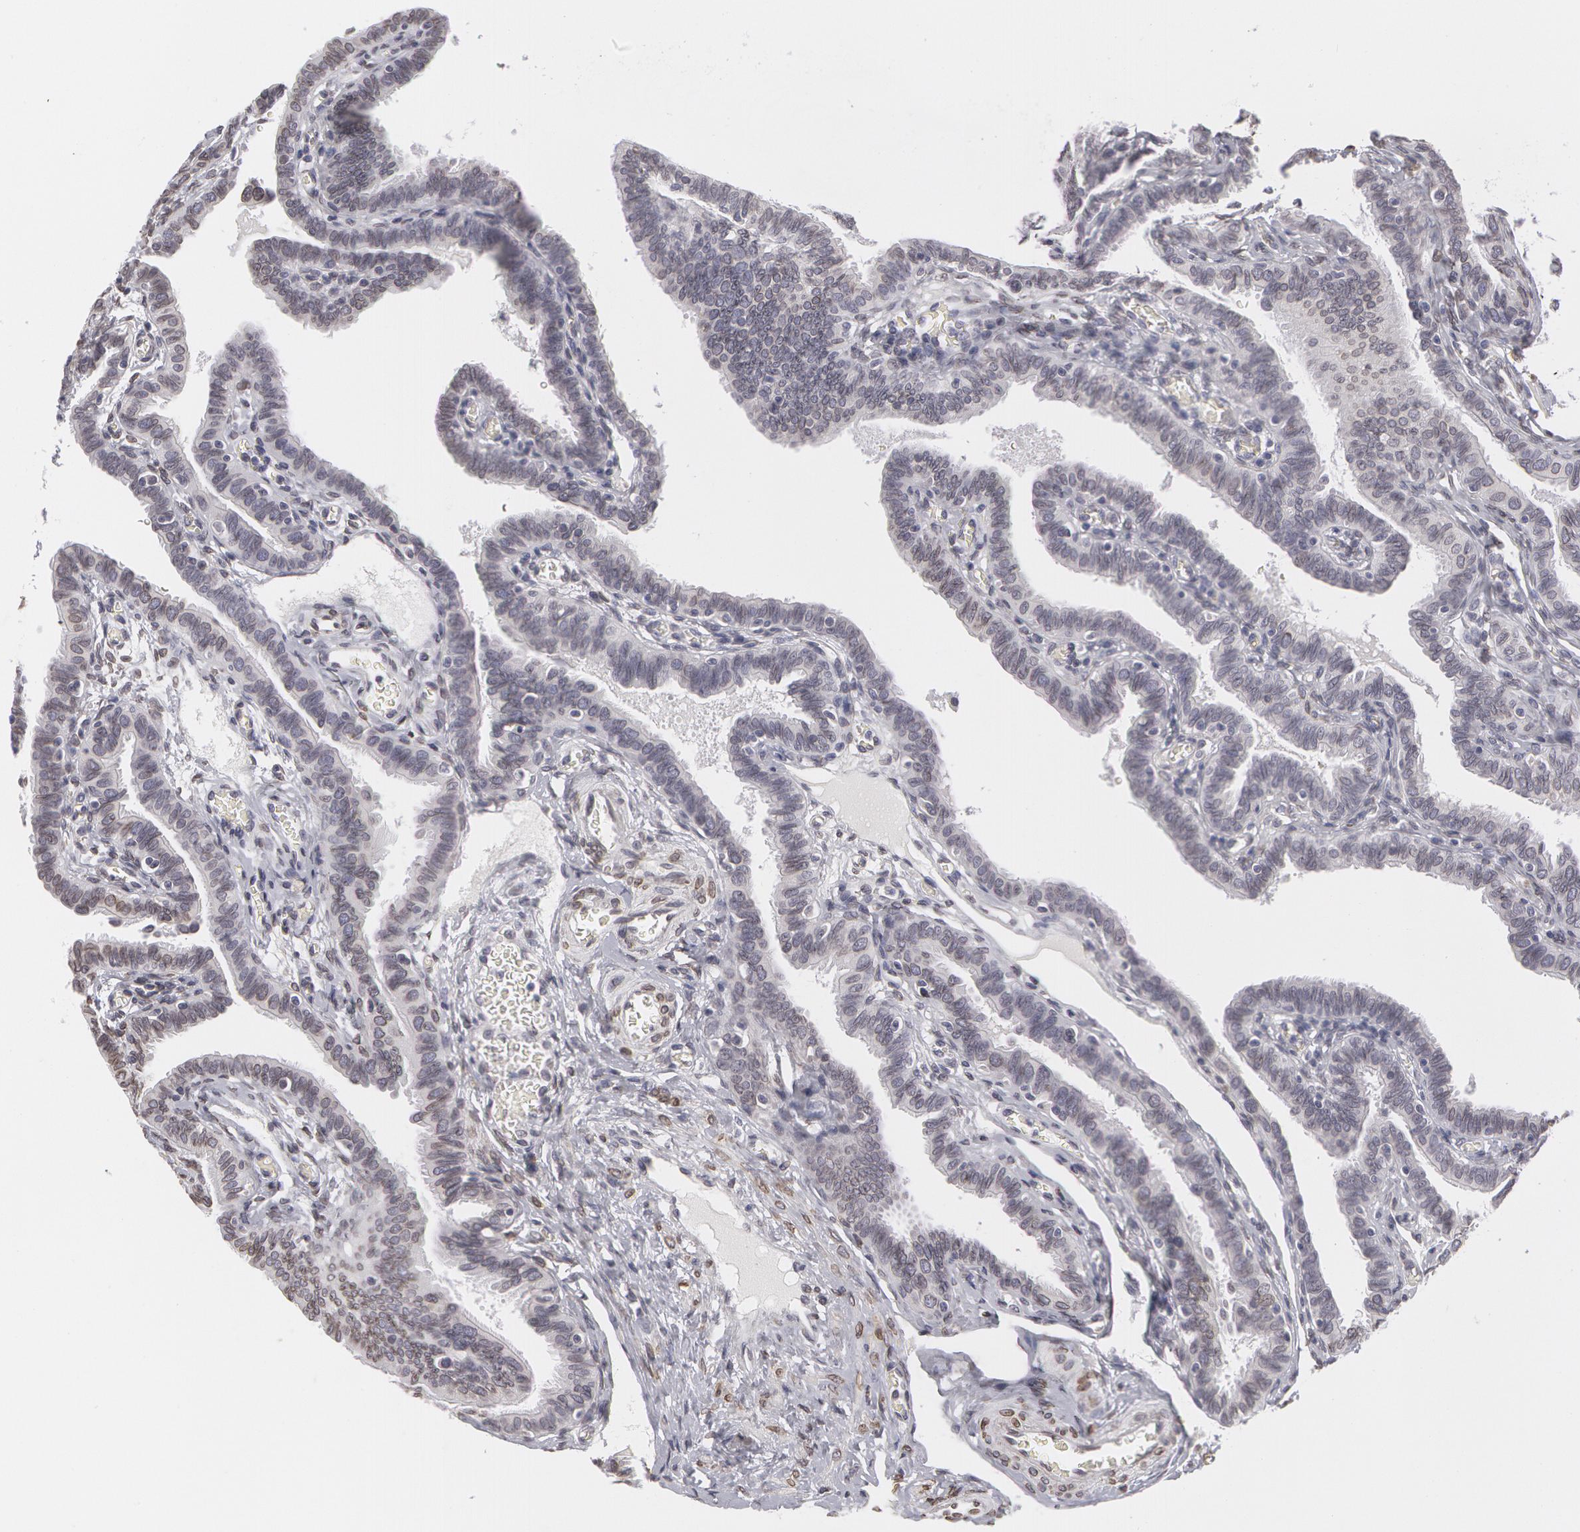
{"staining": {"intensity": "moderate", "quantity": "25%-75%", "location": "cytoplasmic/membranous,nuclear"}, "tissue": "fallopian tube", "cell_type": "Glandular cells", "image_type": "normal", "snomed": [{"axis": "morphology", "description": "Normal tissue, NOS"}, {"axis": "topography", "description": "Fallopian tube"}], "caption": "Moderate cytoplasmic/membranous,nuclear expression is present in approximately 25%-75% of glandular cells in benign fallopian tube.", "gene": "EMD", "patient": {"sex": "female", "age": 38}}